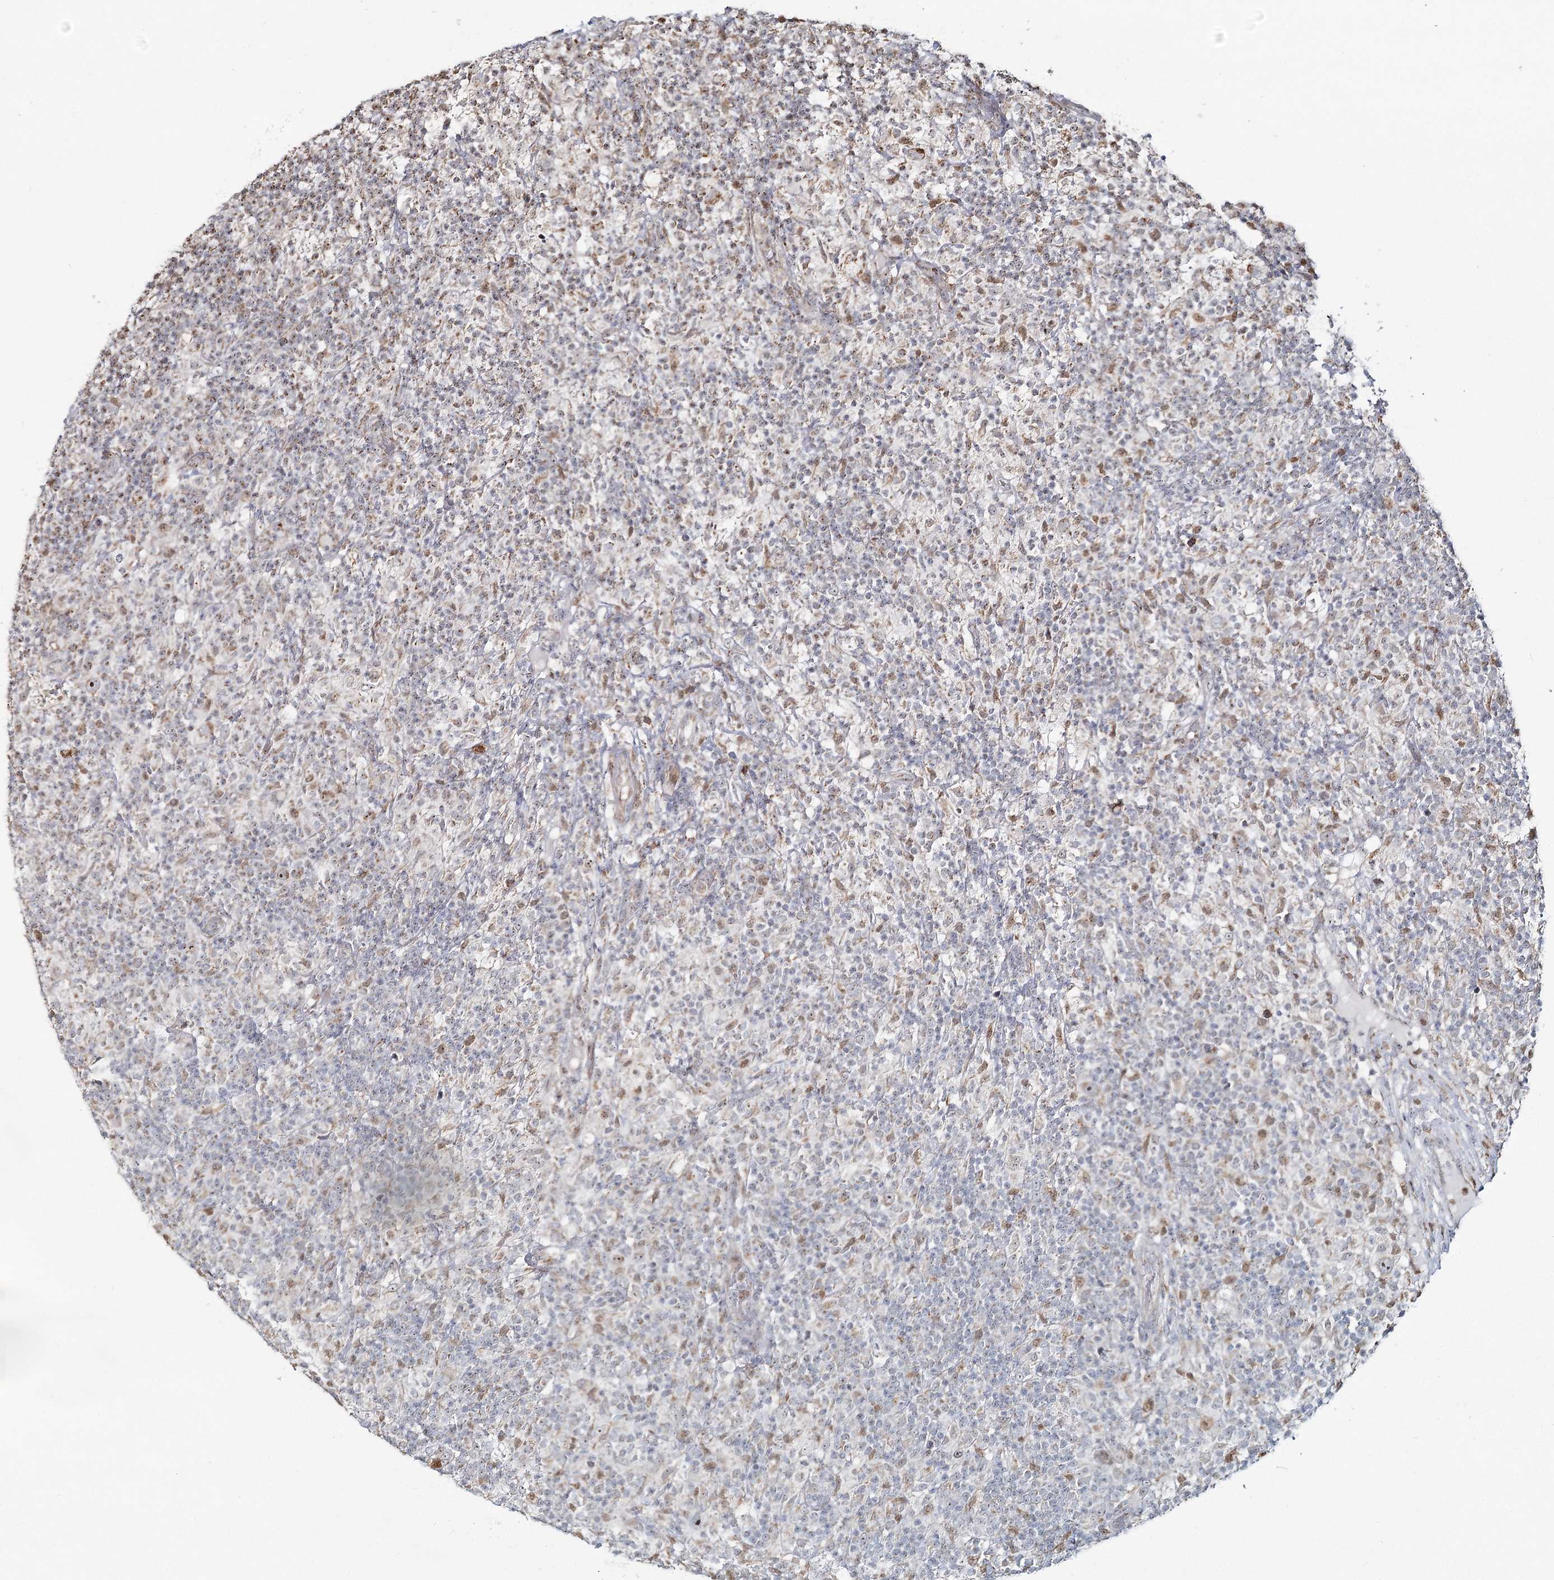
{"staining": {"intensity": "weak", "quantity": "25%-75%", "location": "cytoplasmic/membranous,nuclear"}, "tissue": "lymphoma", "cell_type": "Tumor cells", "image_type": "cancer", "snomed": [{"axis": "morphology", "description": "Hodgkin's disease, NOS"}, {"axis": "topography", "description": "Lymph node"}], "caption": "About 25%-75% of tumor cells in human lymphoma display weak cytoplasmic/membranous and nuclear protein positivity as visualized by brown immunohistochemical staining.", "gene": "ATAD1", "patient": {"sex": "male", "age": 70}}